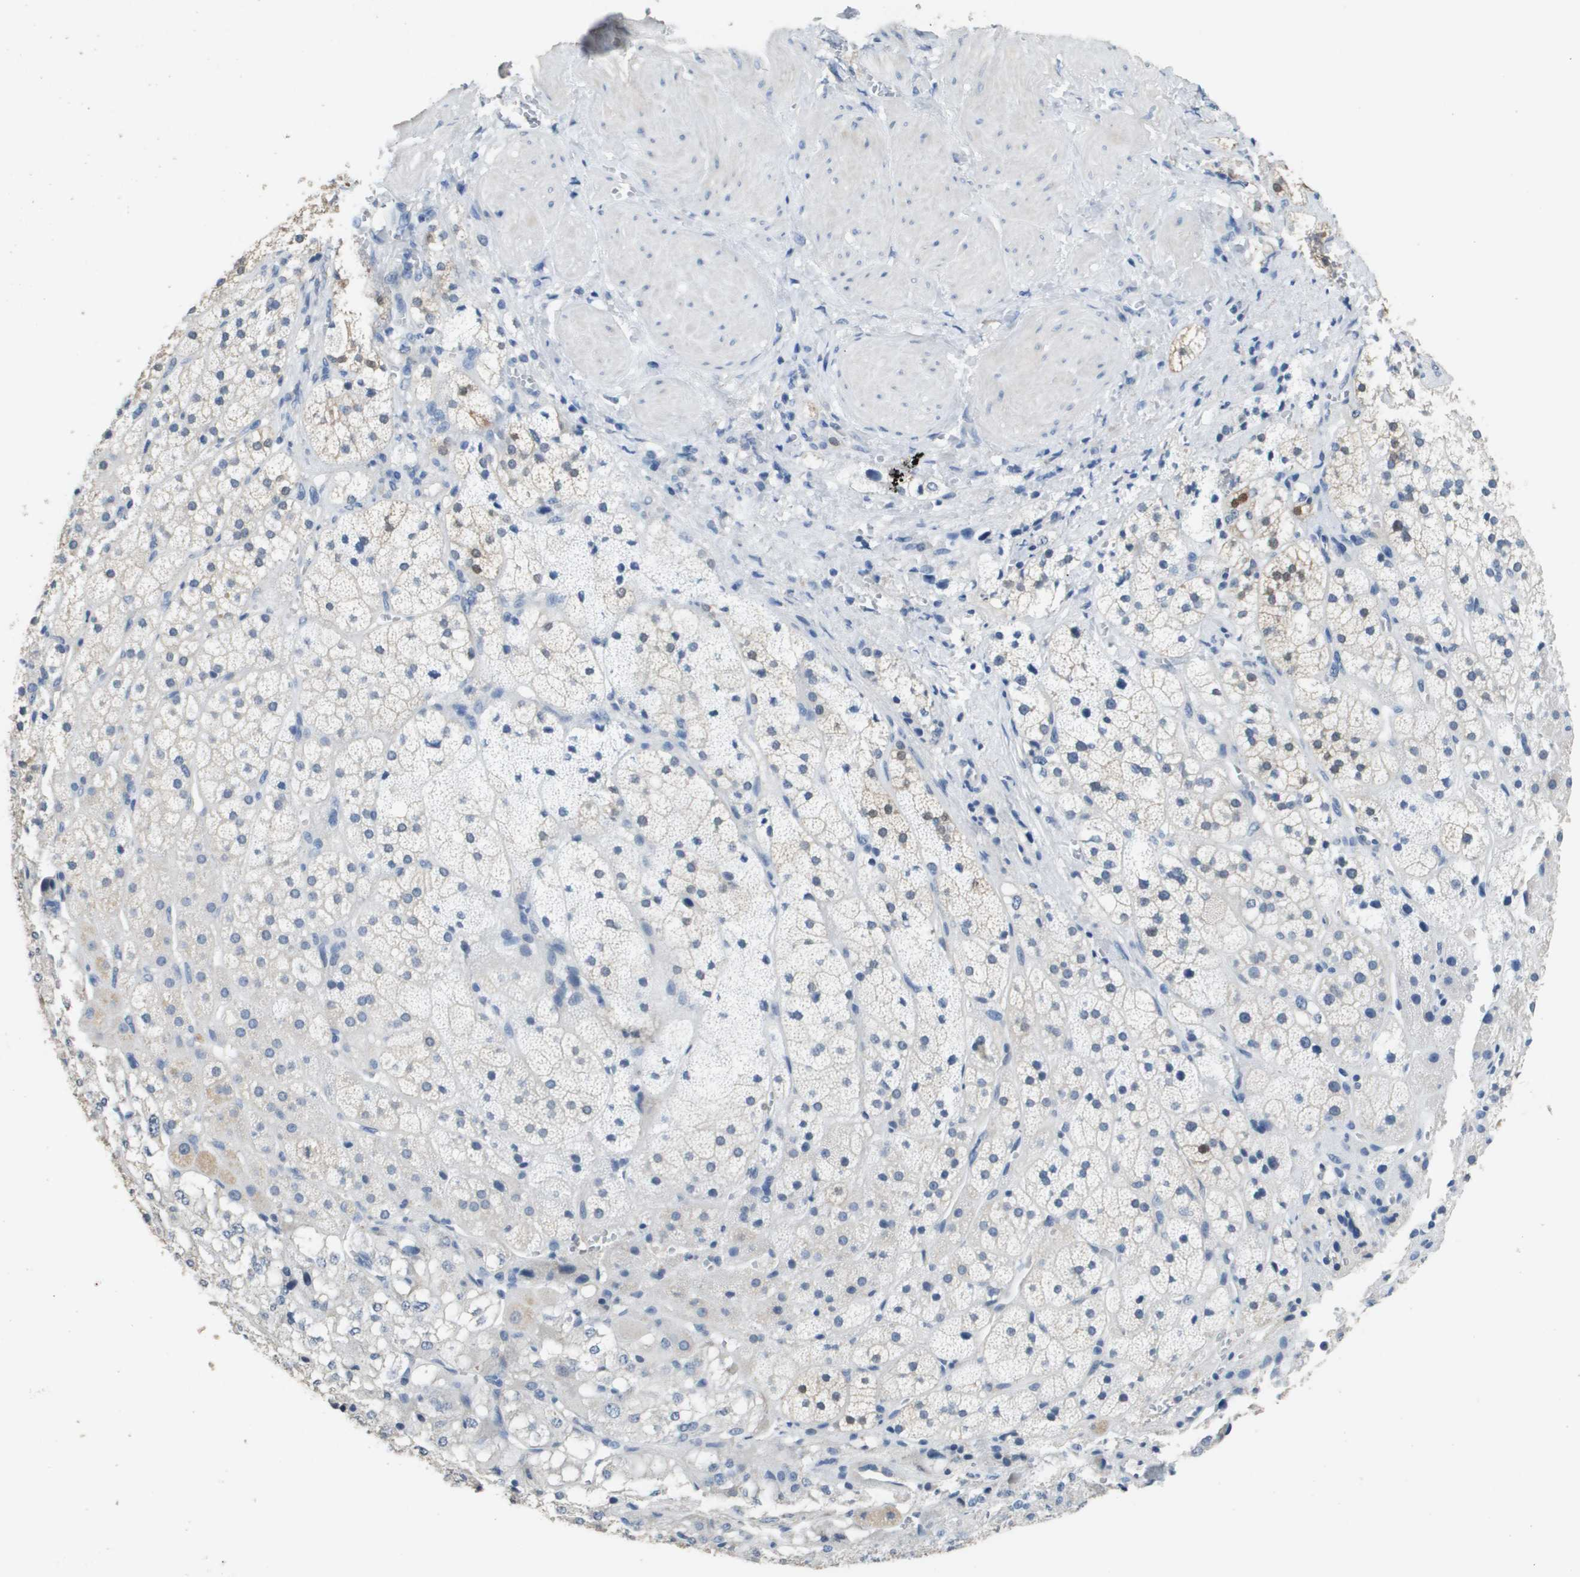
{"staining": {"intensity": "weak", "quantity": "<25%", "location": "cytoplasmic/membranous"}, "tissue": "adrenal gland", "cell_type": "Glandular cells", "image_type": "normal", "snomed": [{"axis": "morphology", "description": "Normal tissue, NOS"}, {"axis": "topography", "description": "Adrenal gland"}], "caption": "Immunohistochemical staining of unremarkable adrenal gland displays no significant staining in glandular cells.", "gene": "MT3", "patient": {"sex": "male", "age": 56}}